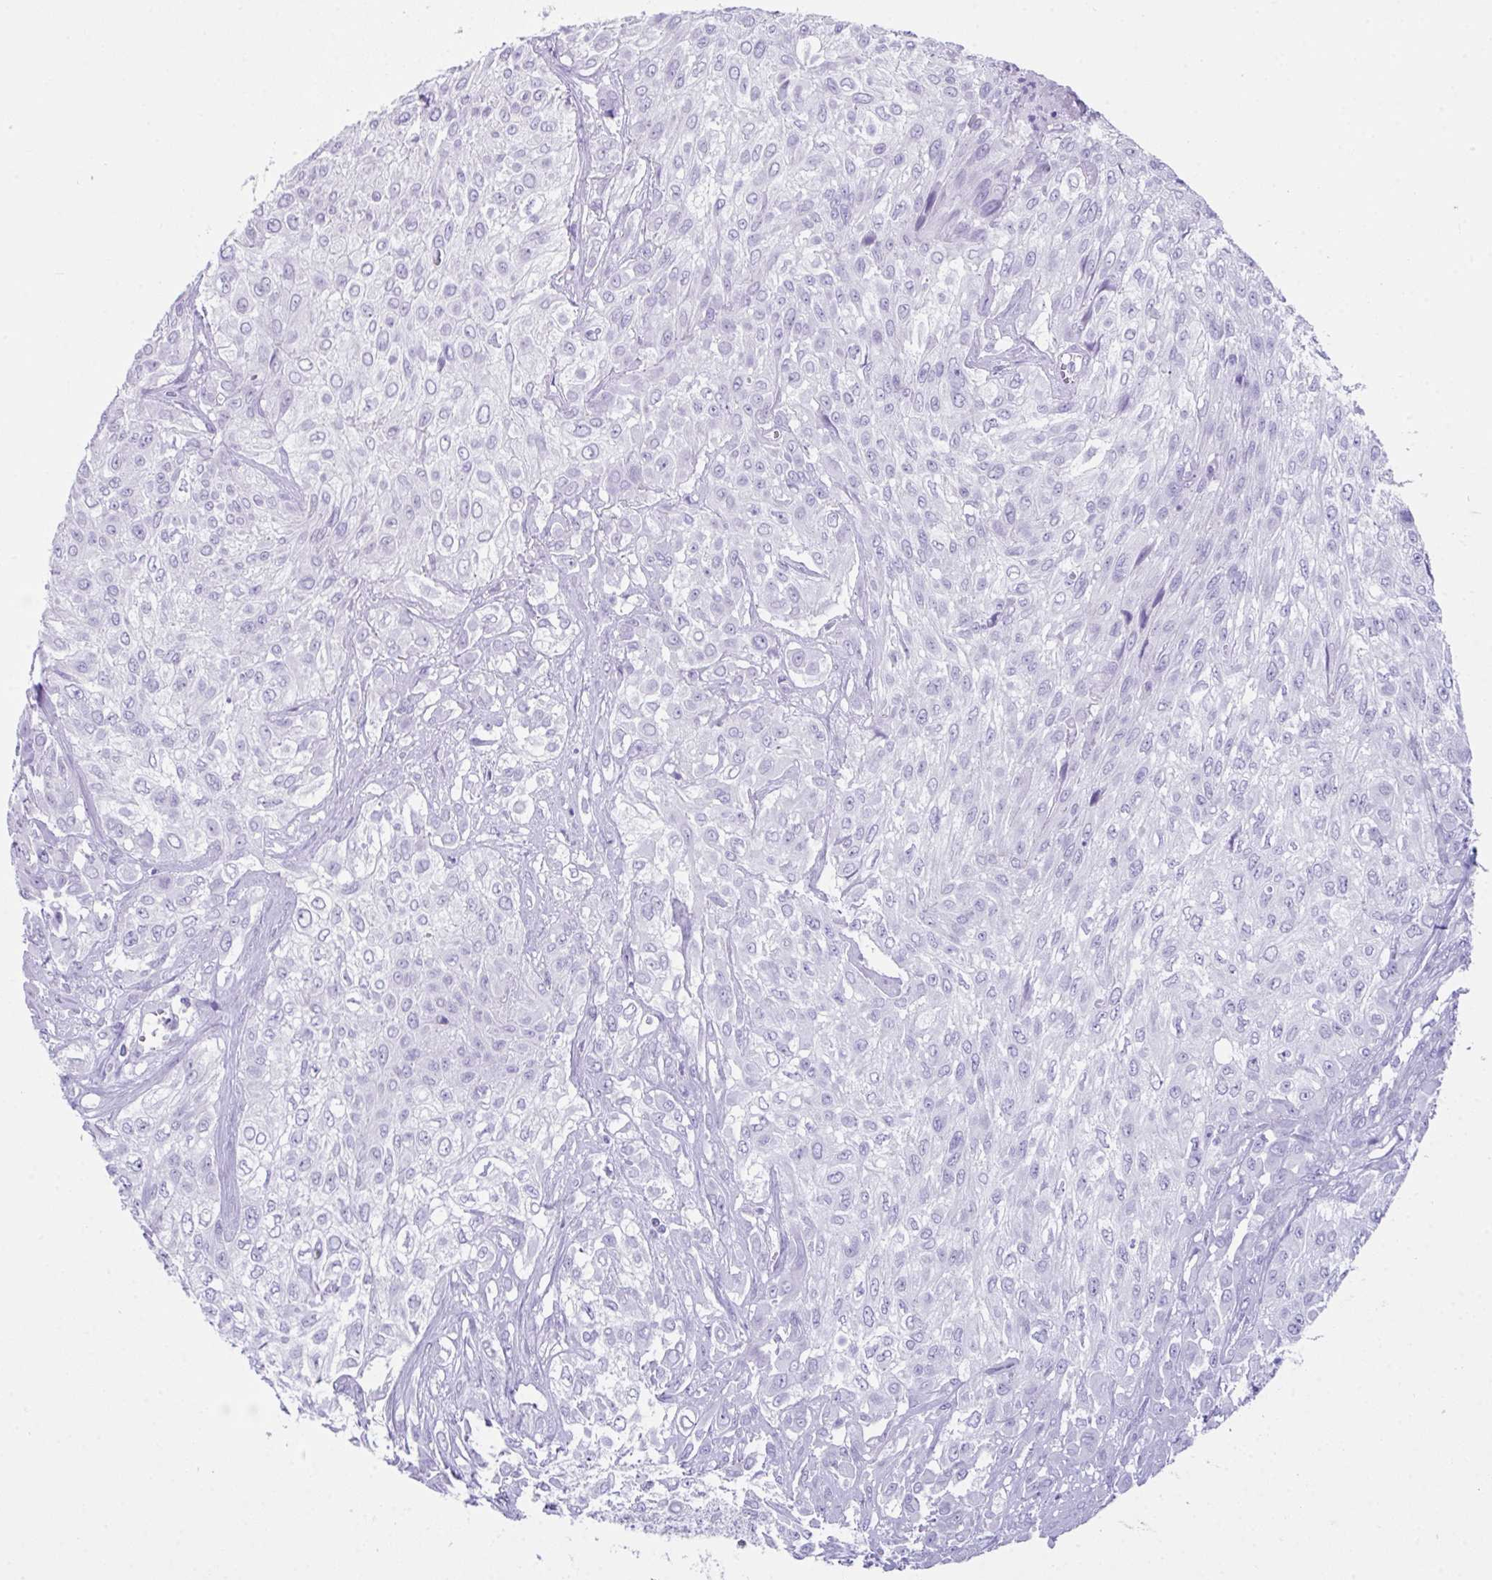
{"staining": {"intensity": "negative", "quantity": "none", "location": "none"}, "tissue": "urothelial cancer", "cell_type": "Tumor cells", "image_type": "cancer", "snomed": [{"axis": "morphology", "description": "Urothelial carcinoma, High grade"}, {"axis": "topography", "description": "Urinary bladder"}], "caption": "Tumor cells show no significant positivity in urothelial carcinoma (high-grade).", "gene": "LGALS4", "patient": {"sex": "male", "age": 57}}